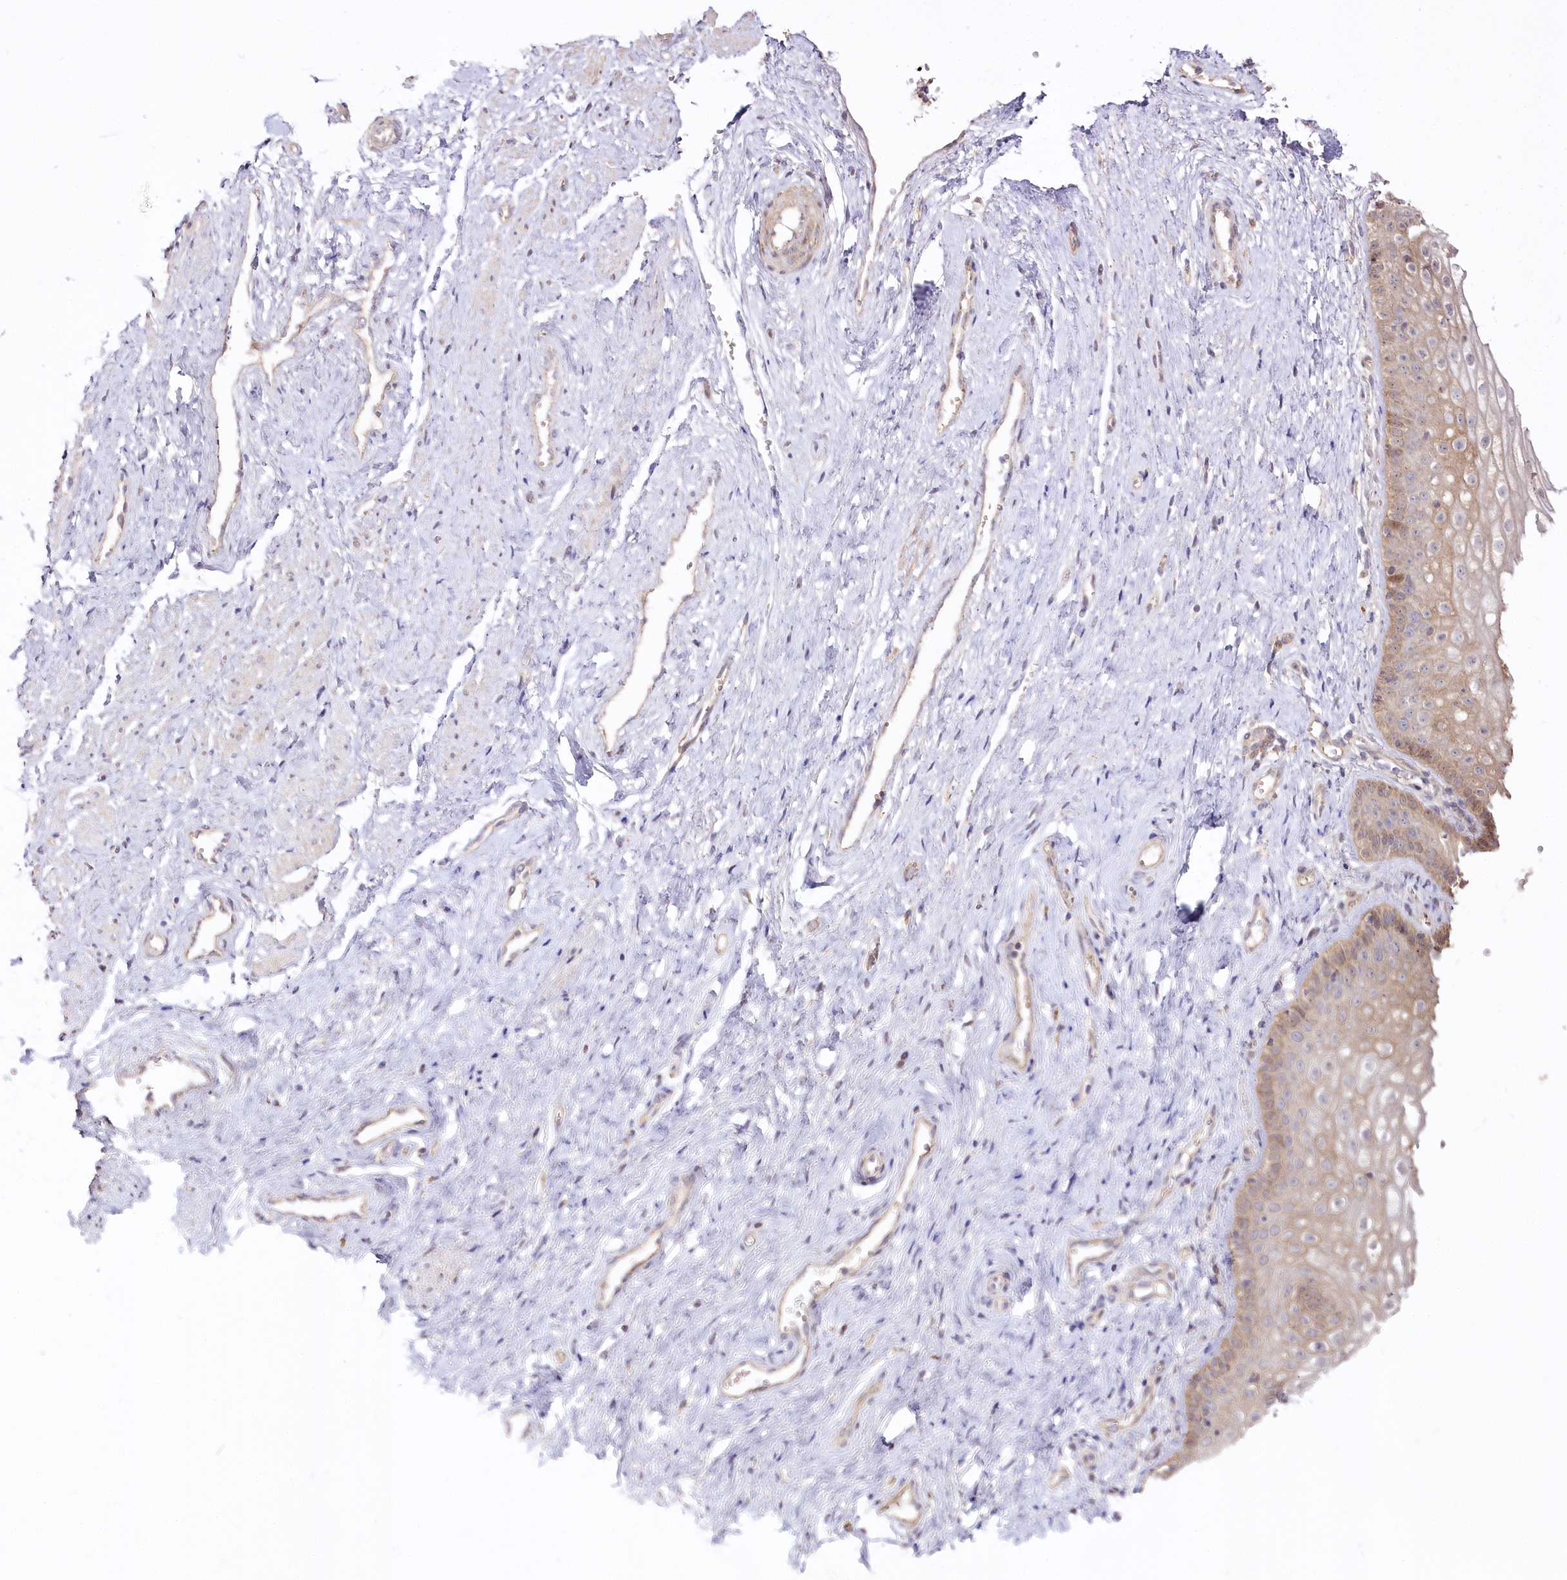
{"staining": {"intensity": "moderate", "quantity": ">75%", "location": "cytoplasmic/membranous"}, "tissue": "vagina", "cell_type": "Squamous epithelial cells", "image_type": "normal", "snomed": [{"axis": "morphology", "description": "Normal tissue, NOS"}, {"axis": "topography", "description": "Vagina"}], "caption": "IHC image of normal vagina: human vagina stained using IHC displays medium levels of moderate protein expression localized specifically in the cytoplasmic/membranous of squamous epithelial cells, appearing as a cytoplasmic/membranous brown color.", "gene": "ZNF226", "patient": {"sex": "female", "age": 46}}